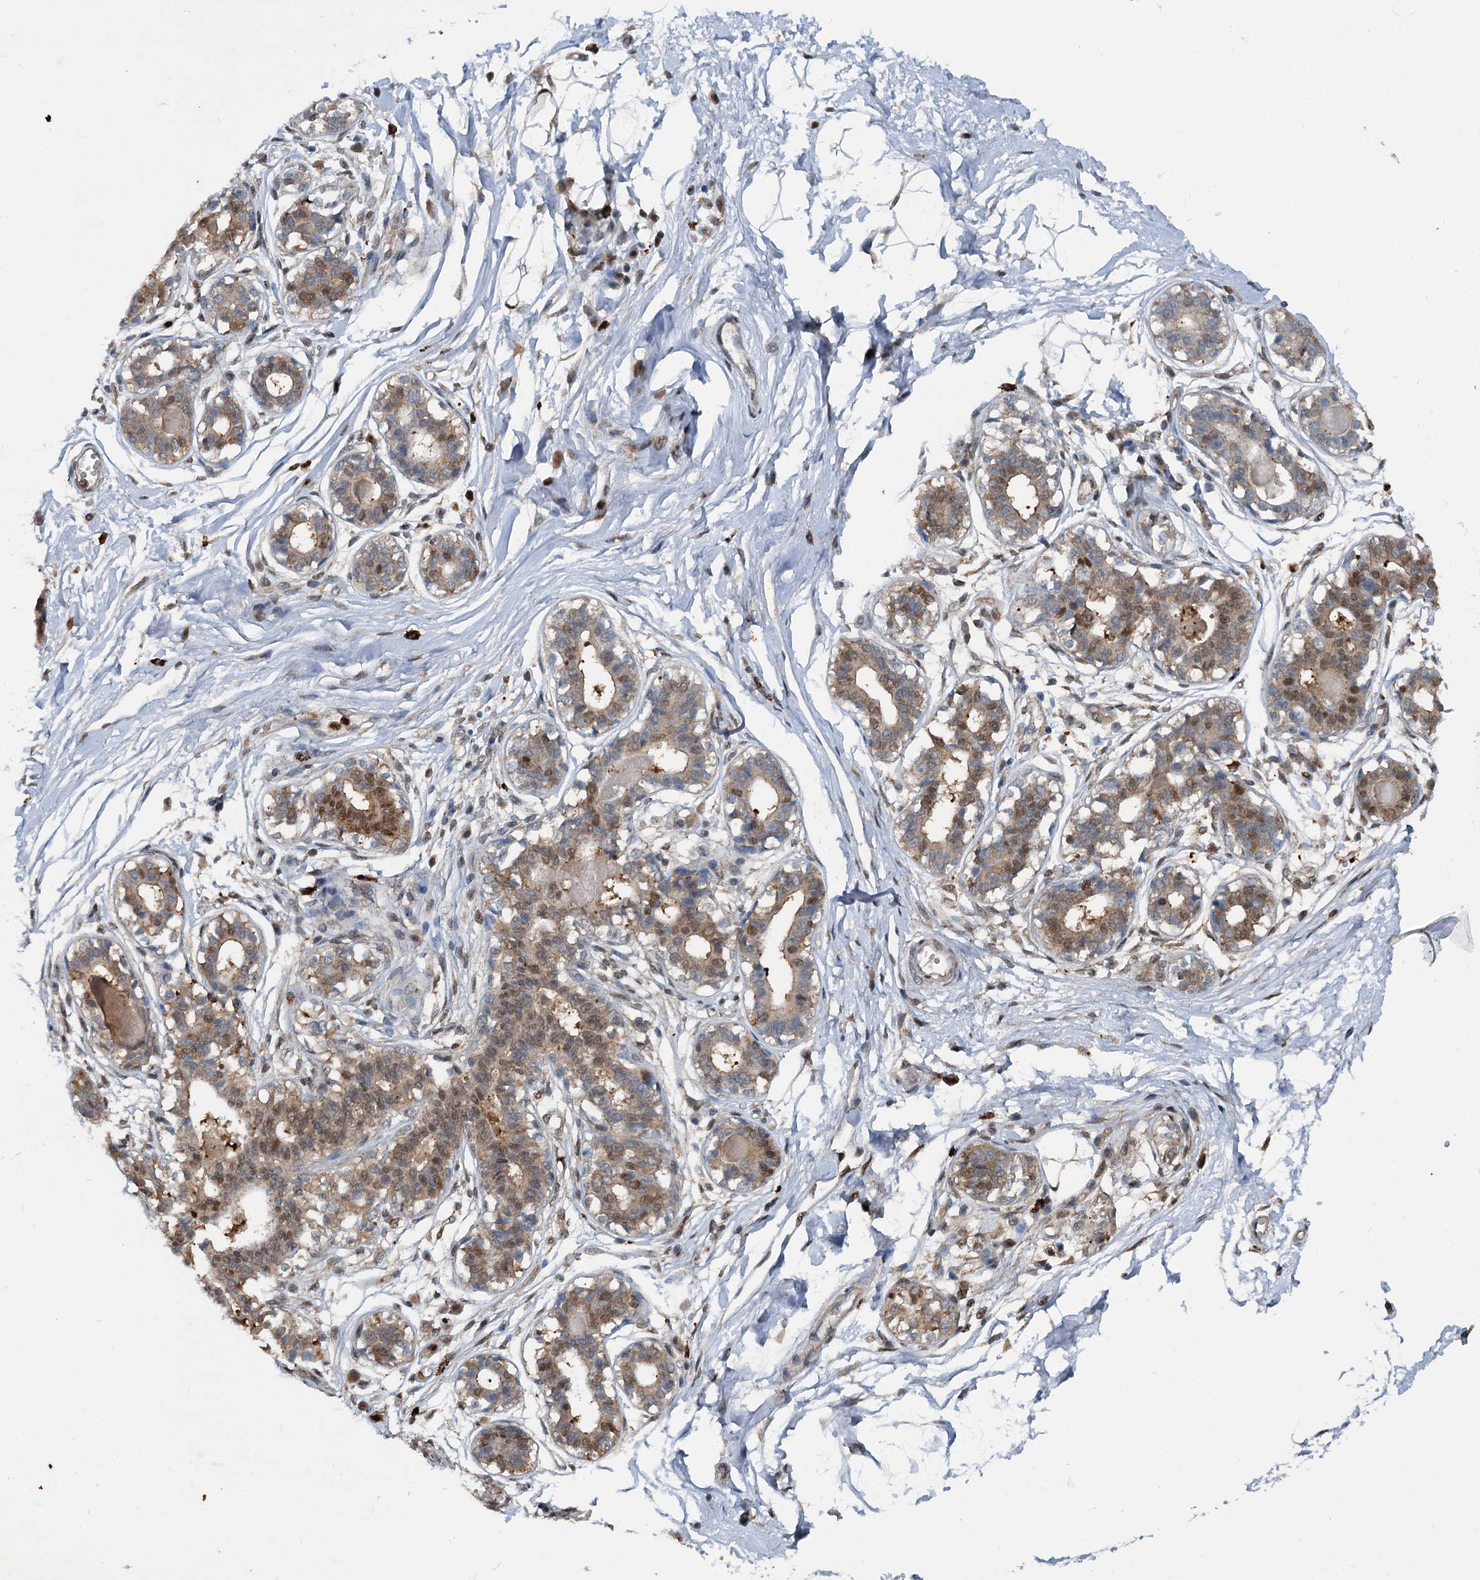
{"staining": {"intensity": "negative", "quantity": "none", "location": "none"}, "tissue": "breast", "cell_type": "Adipocytes", "image_type": "normal", "snomed": [{"axis": "morphology", "description": "Normal tissue, NOS"}, {"axis": "topography", "description": "Breast"}], "caption": "This micrograph is of normal breast stained with immunohistochemistry (IHC) to label a protein in brown with the nuclei are counter-stained blue. There is no staining in adipocytes.", "gene": "GPI", "patient": {"sex": "female", "age": 45}}